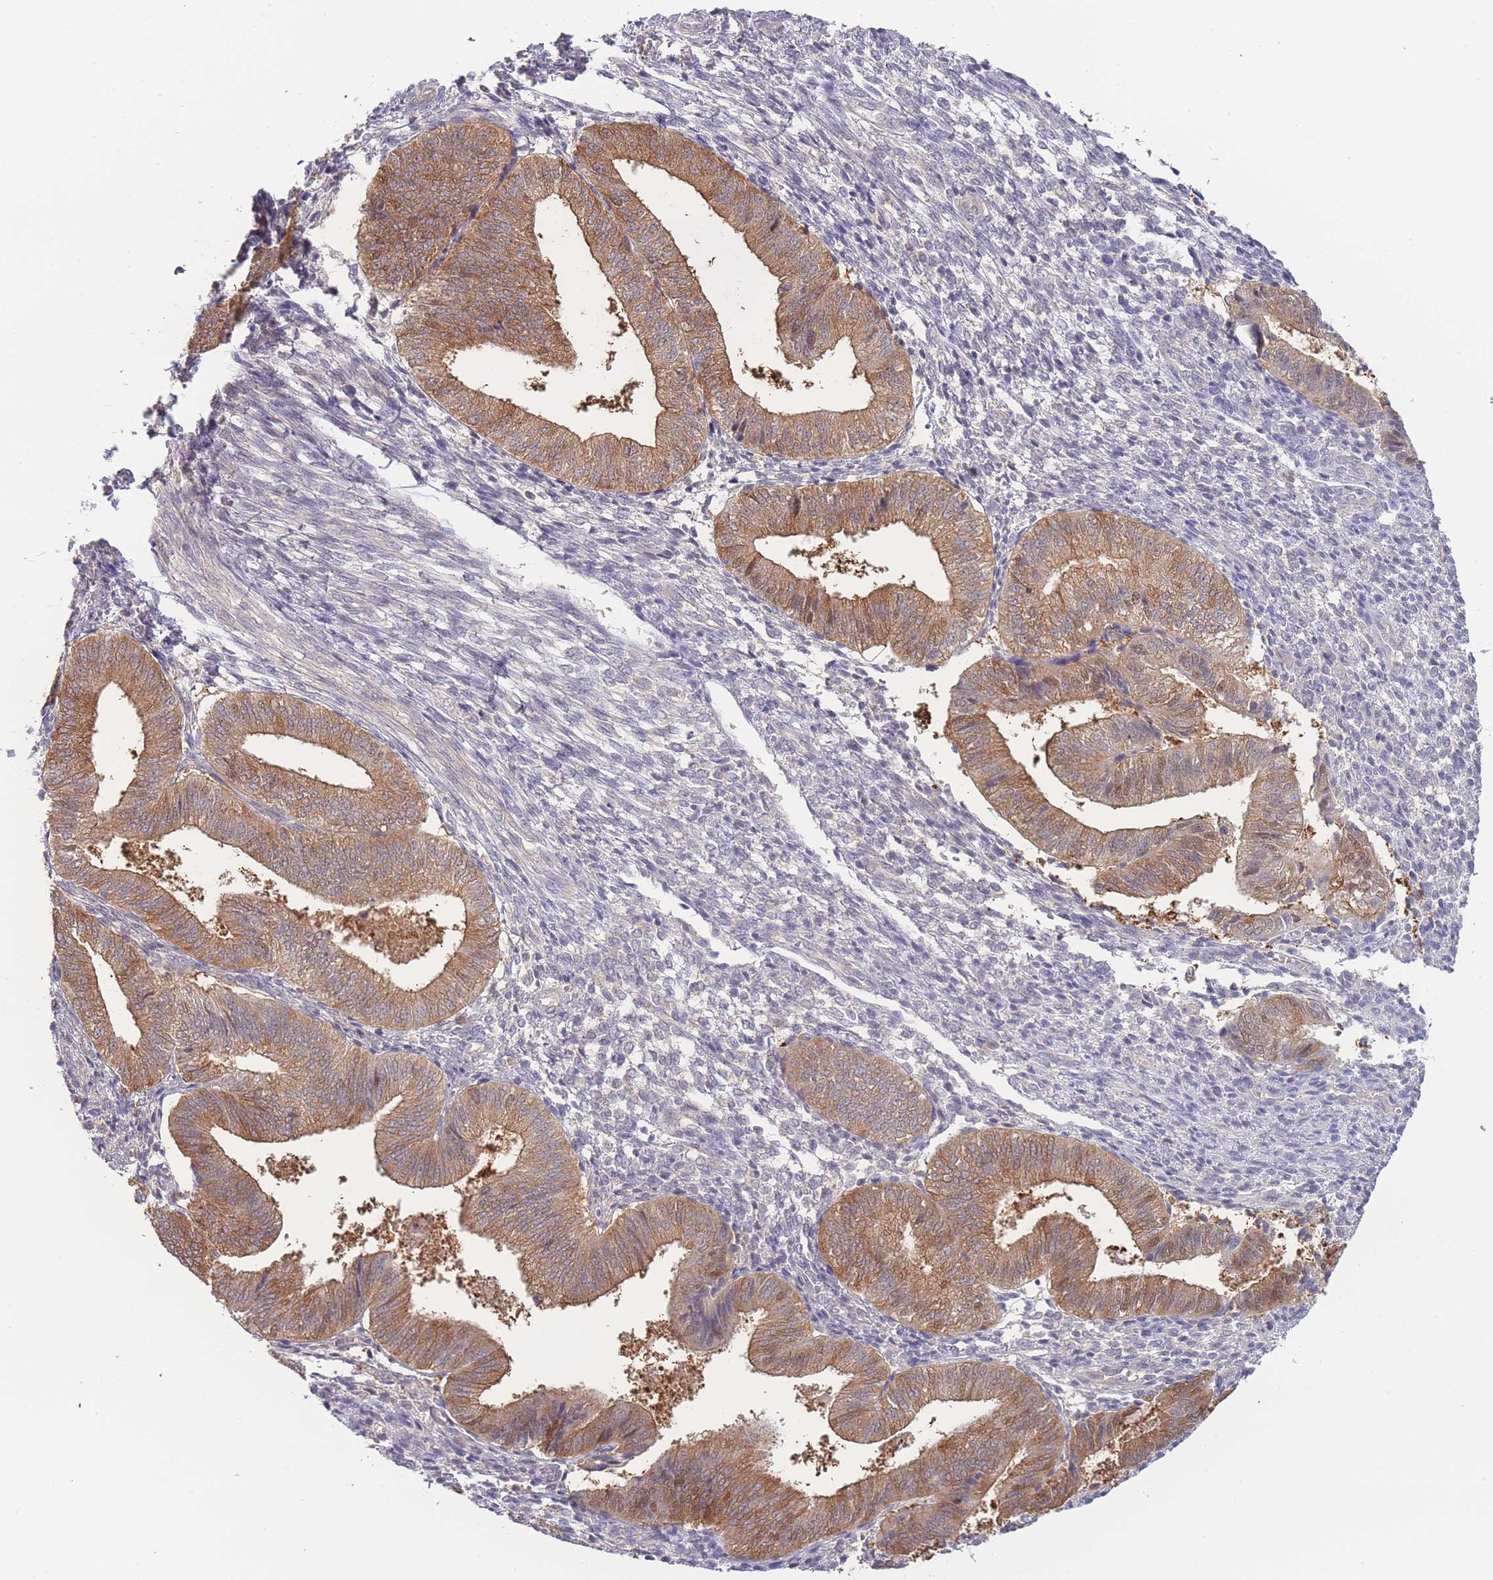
{"staining": {"intensity": "negative", "quantity": "none", "location": "none"}, "tissue": "endometrium", "cell_type": "Cells in endometrial stroma", "image_type": "normal", "snomed": [{"axis": "morphology", "description": "Normal tissue, NOS"}, {"axis": "topography", "description": "Endometrium"}], "caption": "IHC of normal endometrium demonstrates no positivity in cells in endometrial stroma.", "gene": "SPHKAP", "patient": {"sex": "female", "age": 34}}